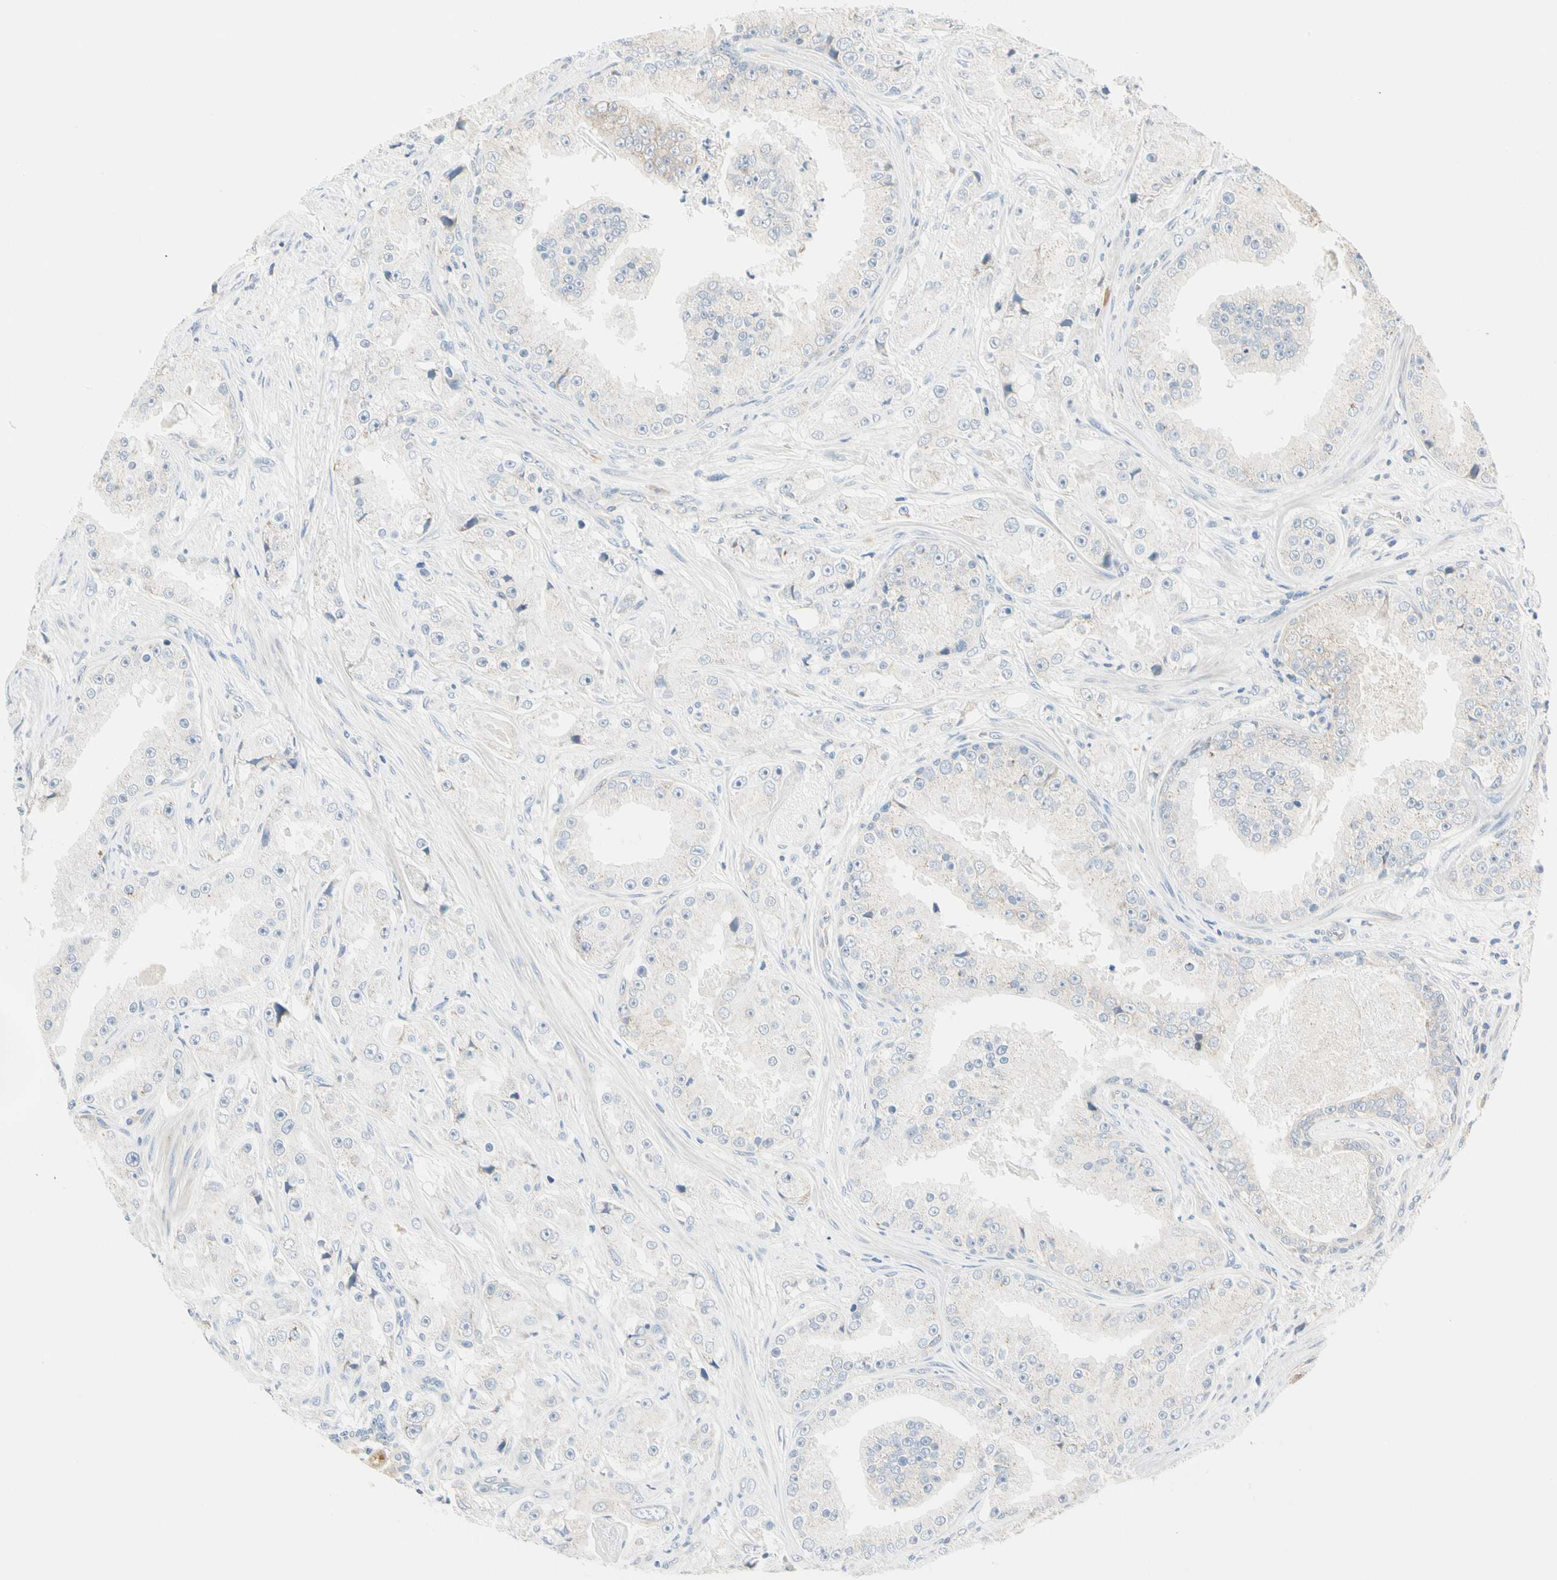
{"staining": {"intensity": "negative", "quantity": "none", "location": "none"}, "tissue": "prostate cancer", "cell_type": "Tumor cells", "image_type": "cancer", "snomed": [{"axis": "morphology", "description": "Adenocarcinoma, High grade"}, {"axis": "topography", "description": "Prostate"}], "caption": "DAB (3,3'-diaminobenzidine) immunohistochemical staining of human adenocarcinoma (high-grade) (prostate) exhibits no significant positivity in tumor cells.", "gene": "GPR153", "patient": {"sex": "male", "age": 73}}